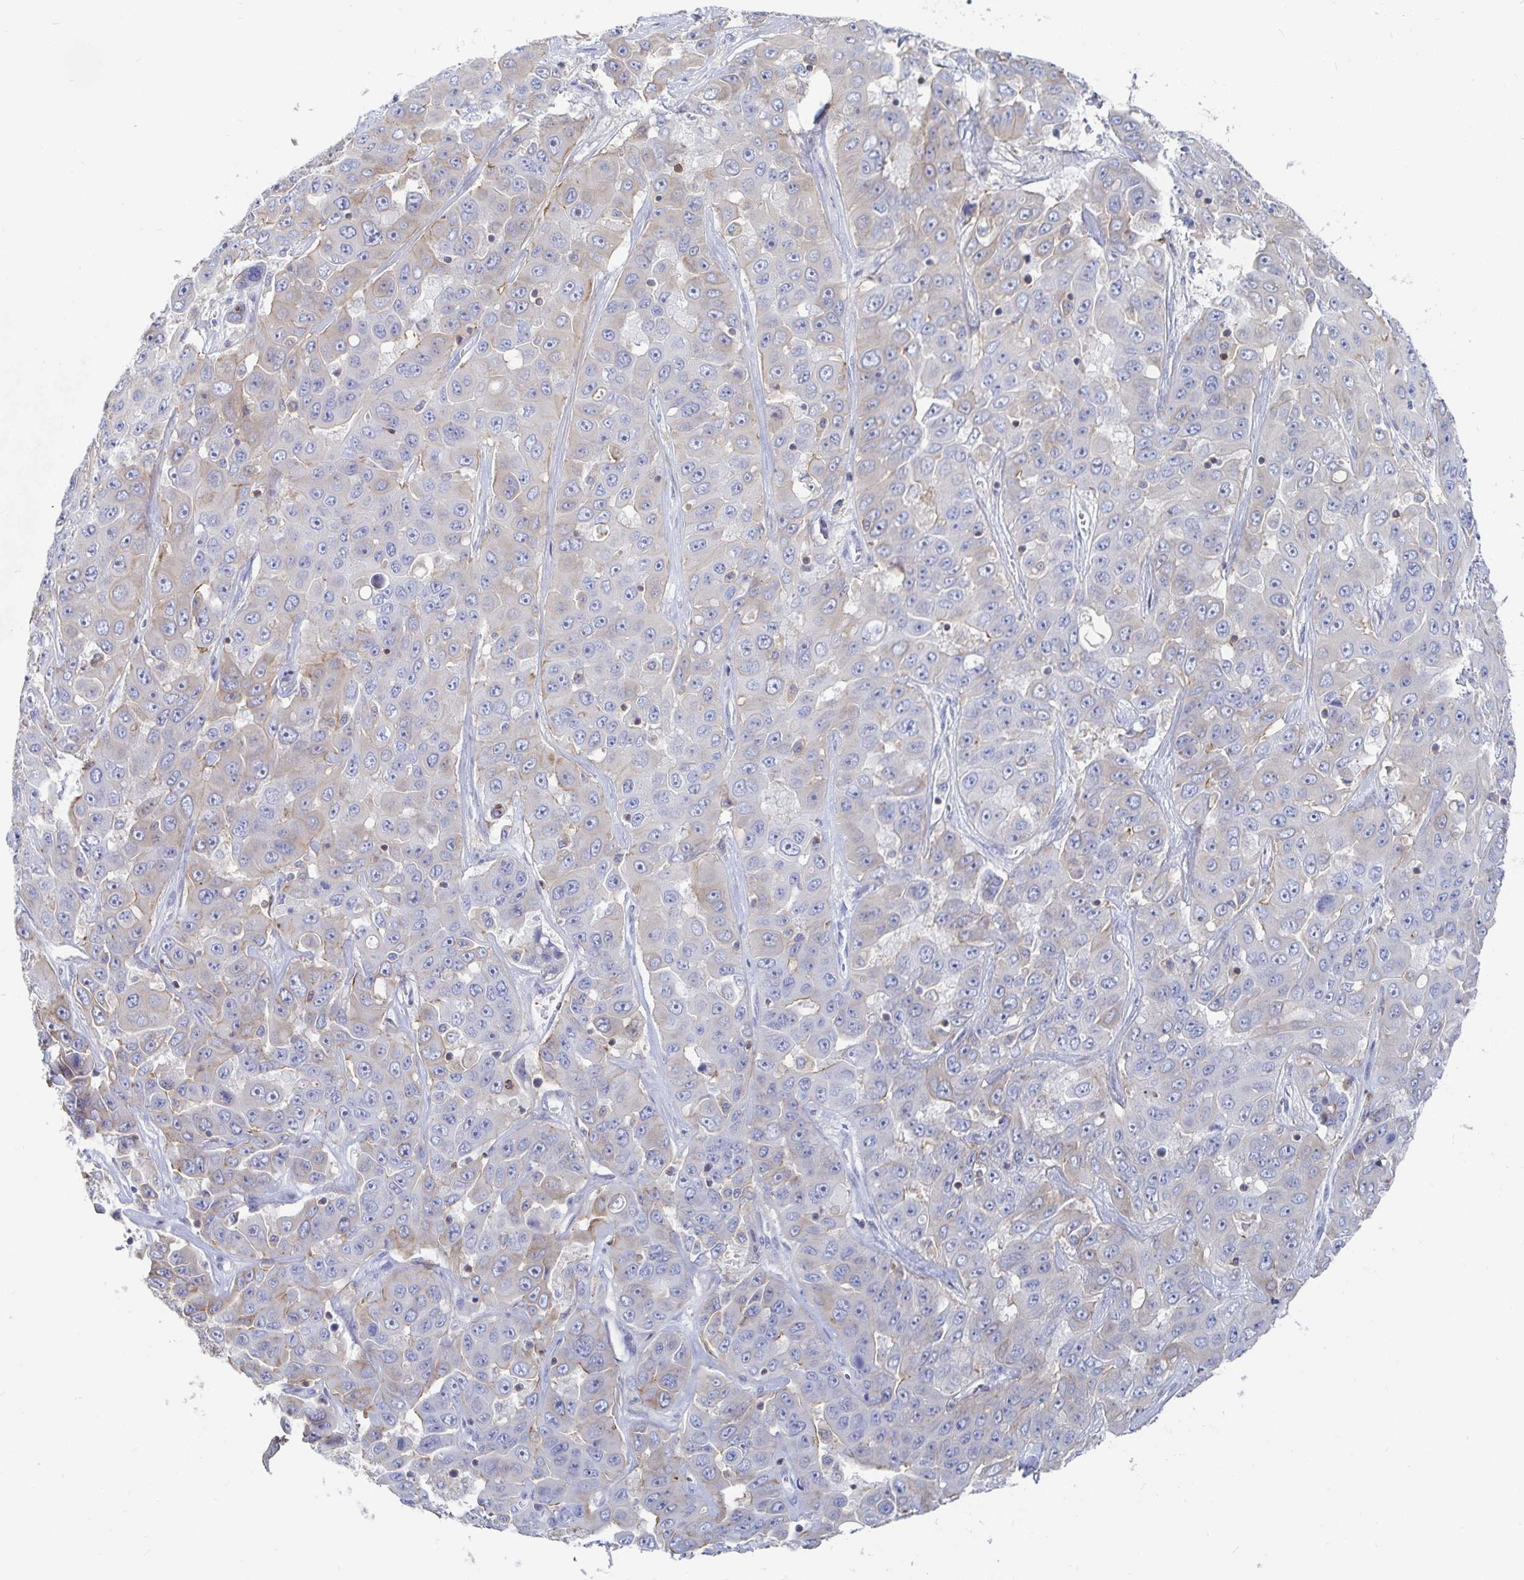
{"staining": {"intensity": "weak", "quantity": "<25%", "location": "cytoplasmic/membranous"}, "tissue": "liver cancer", "cell_type": "Tumor cells", "image_type": "cancer", "snomed": [{"axis": "morphology", "description": "Cholangiocarcinoma"}, {"axis": "topography", "description": "Liver"}], "caption": "Liver cholangiocarcinoma was stained to show a protein in brown. There is no significant expression in tumor cells. The staining was performed using DAB to visualize the protein expression in brown, while the nuclei were stained in blue with hematoxylin (Magnification: 20x).", "gene": "PIK3CD", "patient": {"sex": "female", "age": 52}}